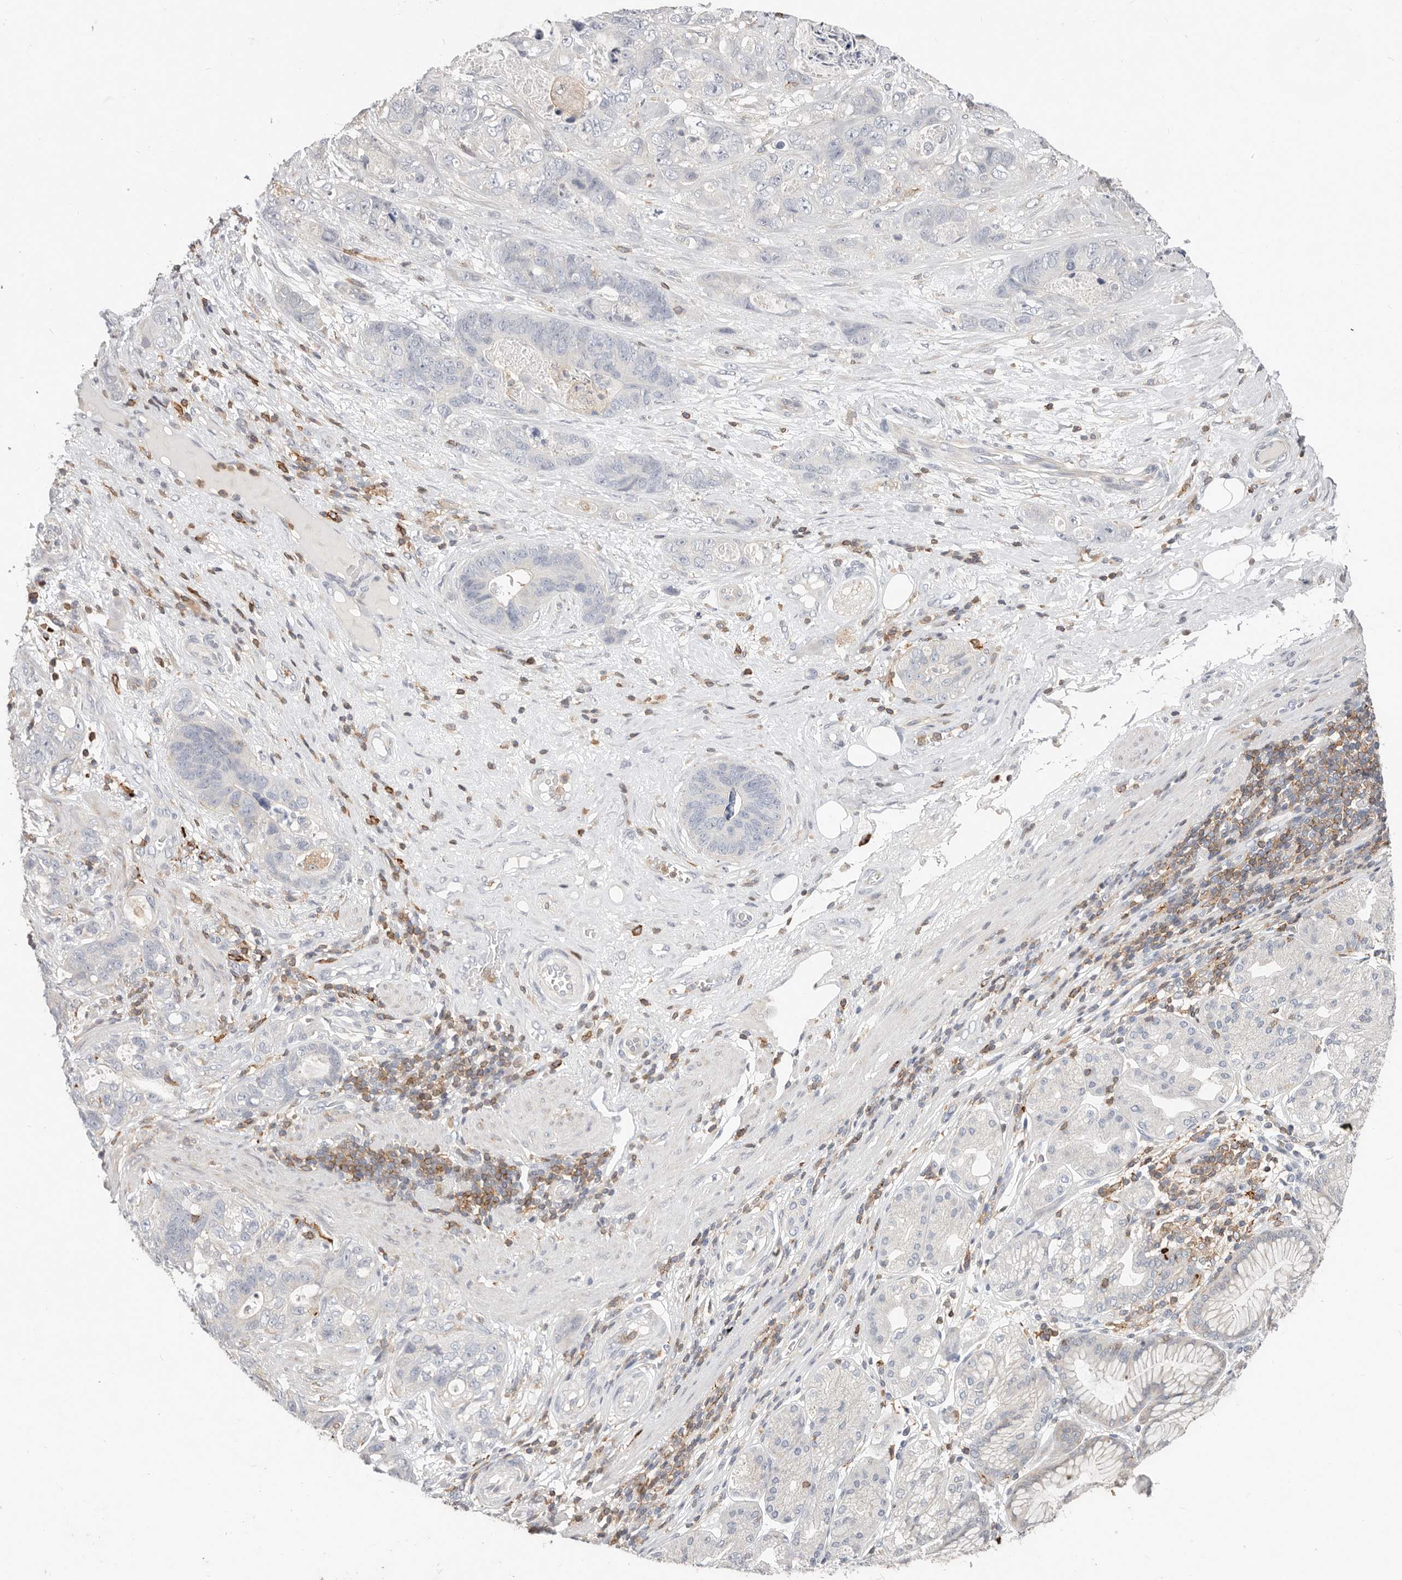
{"staining": {"intensity": "negative", "quantity": "none", "location": "none"}, "tissue": "stomach cancer", "cell_type": "Tumor cells", "image_type": "cancer", "snomed": [{"axis": "morphology", "description": "Normal tissue, NOS"}, {"axis": "morphology", "description": "Adenocarcinoma, NOS"}, {"axis": "topography", "description": "Stomach"}], "caption": "Micrograph shows no protein positivity in tumor cells of stomach cancer tissue.", "gene": "TMEM63B", "patient": {"sex": "female", "age": 89}}